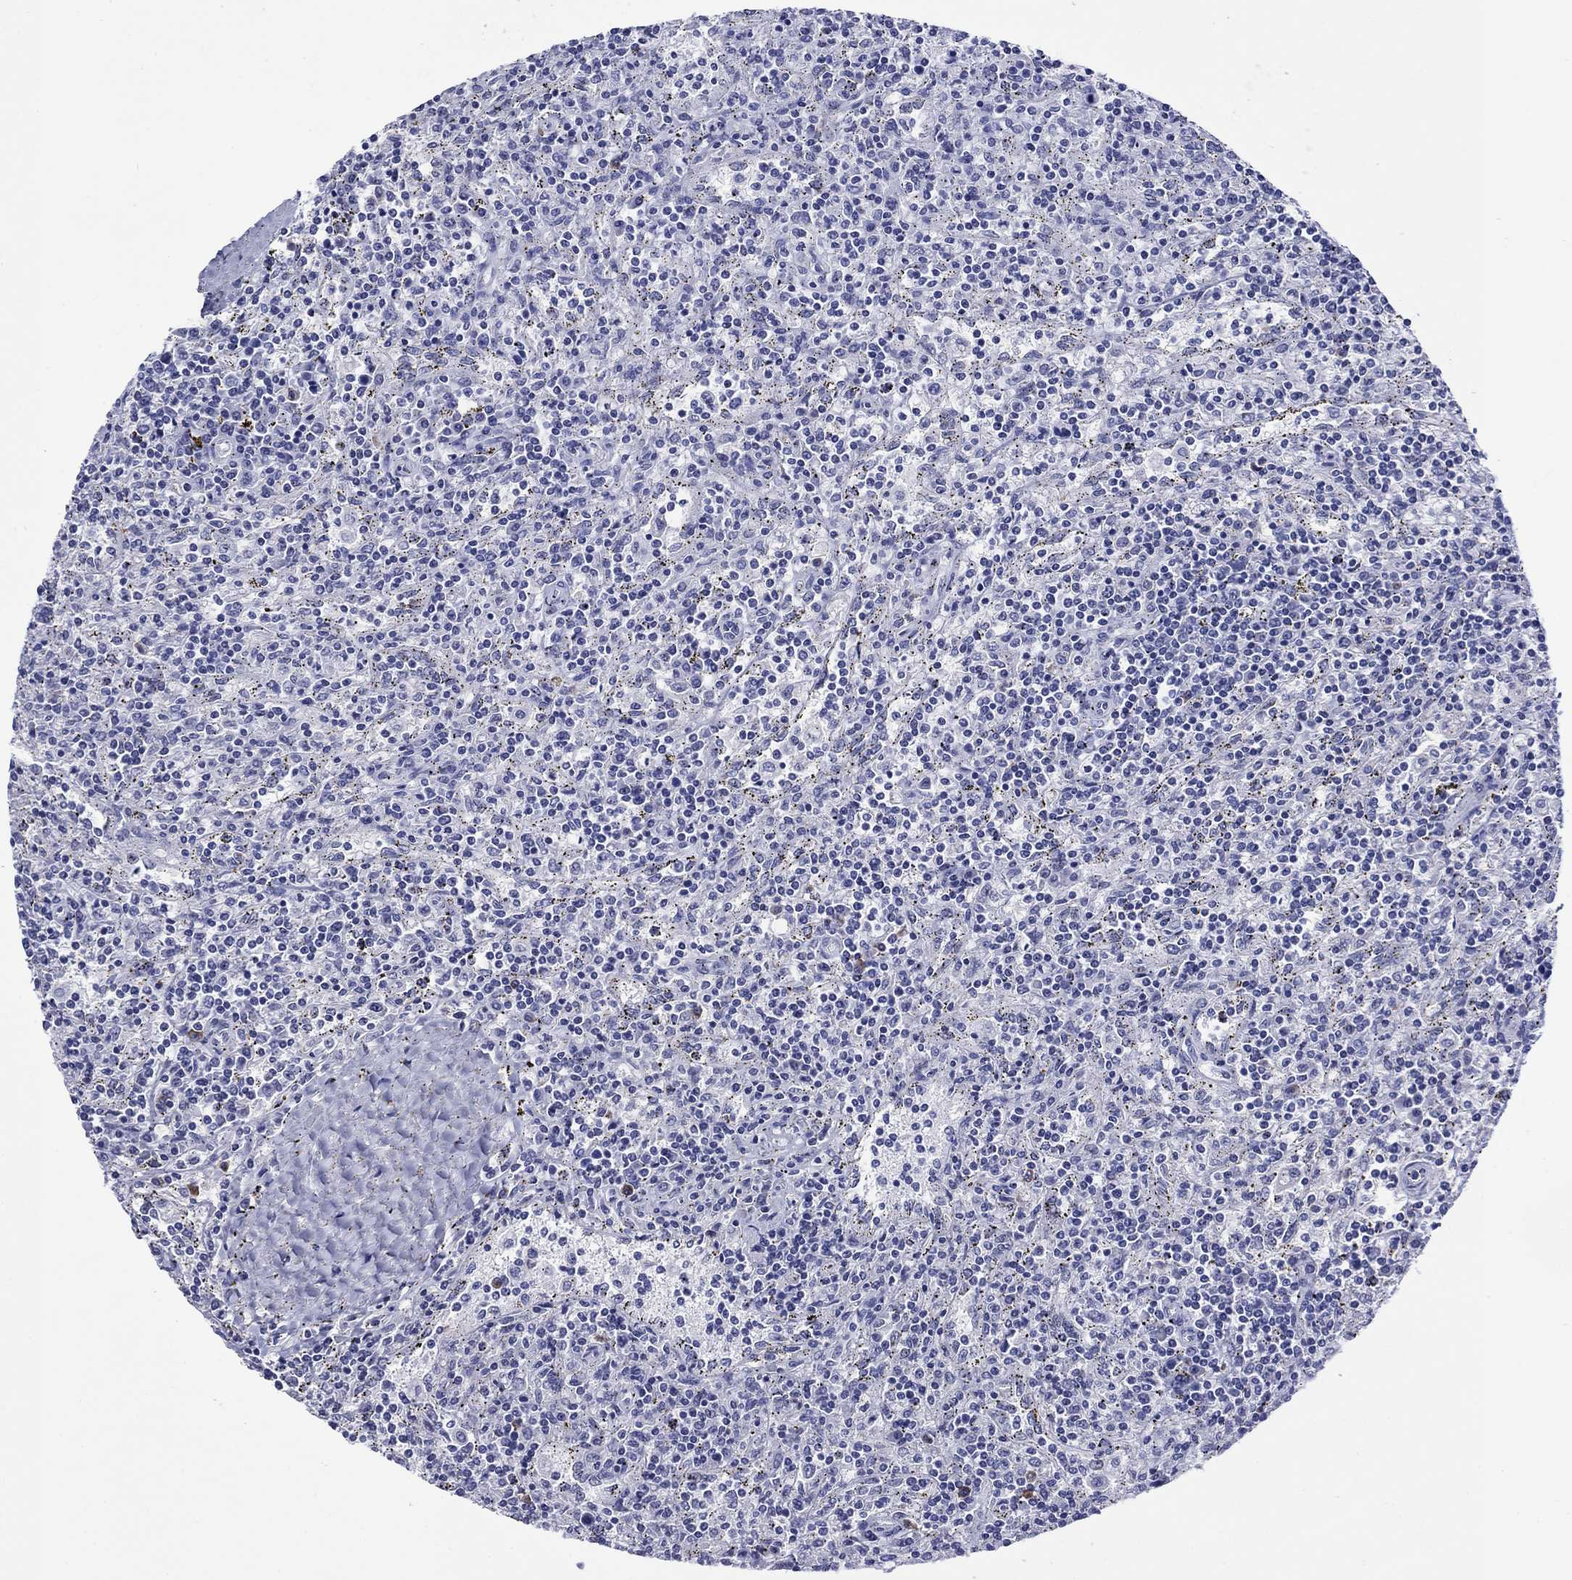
{"staining": {"intensity": "negative", "quantity": "none", "location": "none"}, "tissue": "lymphoma", "cell_type": "Tumor cells", "image_type": "cancer", "snomed": [{"axis": "morphology", "description": "Malignant lymphoma, non-Hodgkin's type, Low grade"}, {"axis": "topography", "description": "Spleen"}], "caption": "Tumor cells are negative for protein expression in human malignant lymphoma, non-Hodgkin's type (low-grade).", "gene": "APOA2", "patient": {"sex": "male", "age": 62}}